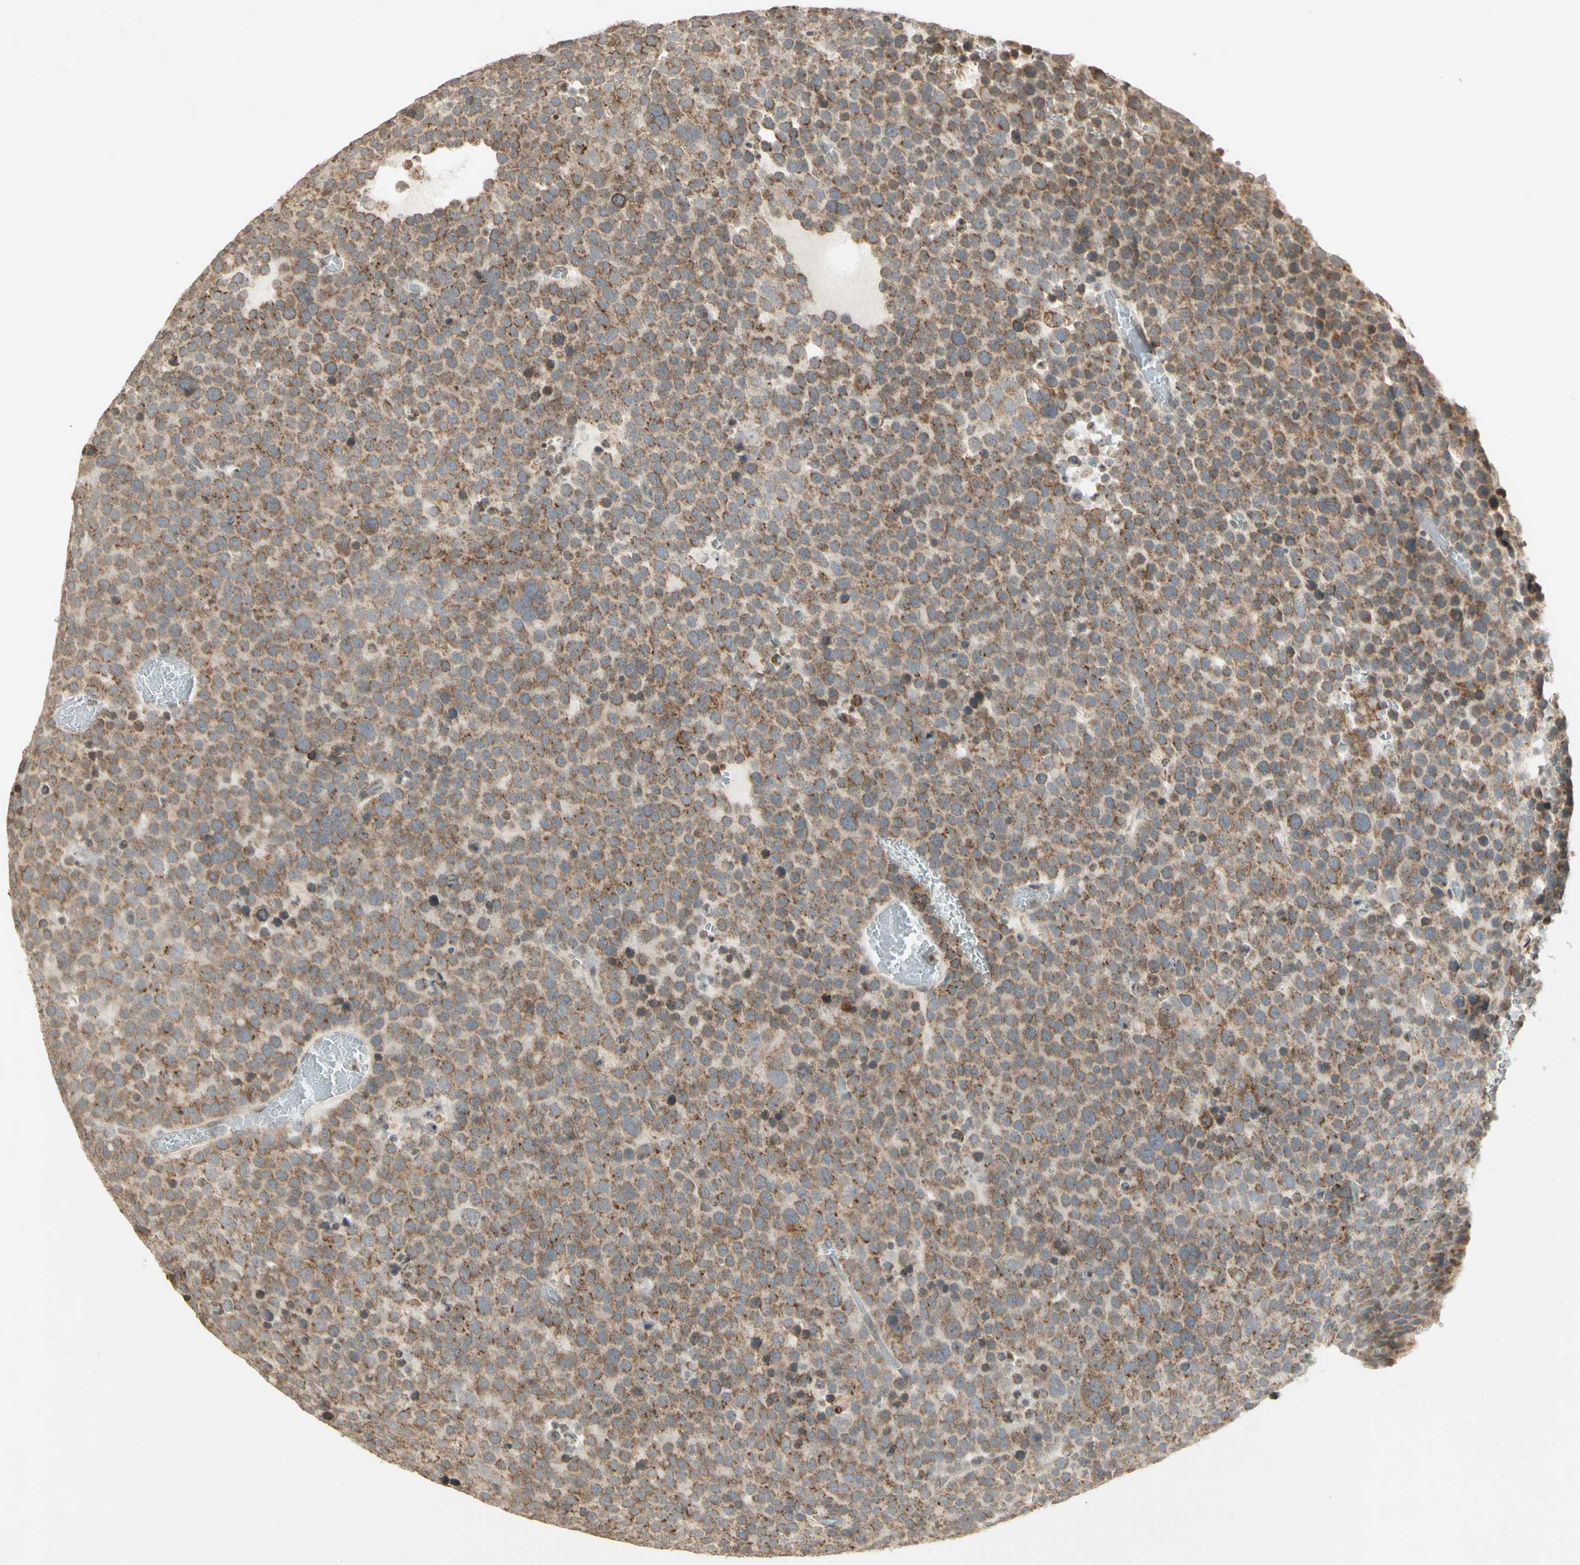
{"staining": {"intensity": "moderate", "quantity": ">75%", "location": "cytoplasmic/membranous"}, "tissue": "testis cancer", "cell_type": "Tumor cells", "image_type": "cancer", "snomed": [{"axis": "morphology", "description": "Seminoma, NOS"}, {"axis": "topography", "description": "Testis"}], "caption": "A high-resolution micrograph shows immunohistochemistry (IHC) staining of testis cancer, which shows moderate cytoplasmic/membranous positivity in about >75% of tumor cells.", "gene": "CCNI", "patient": {"sex": "male", "age": 71}}